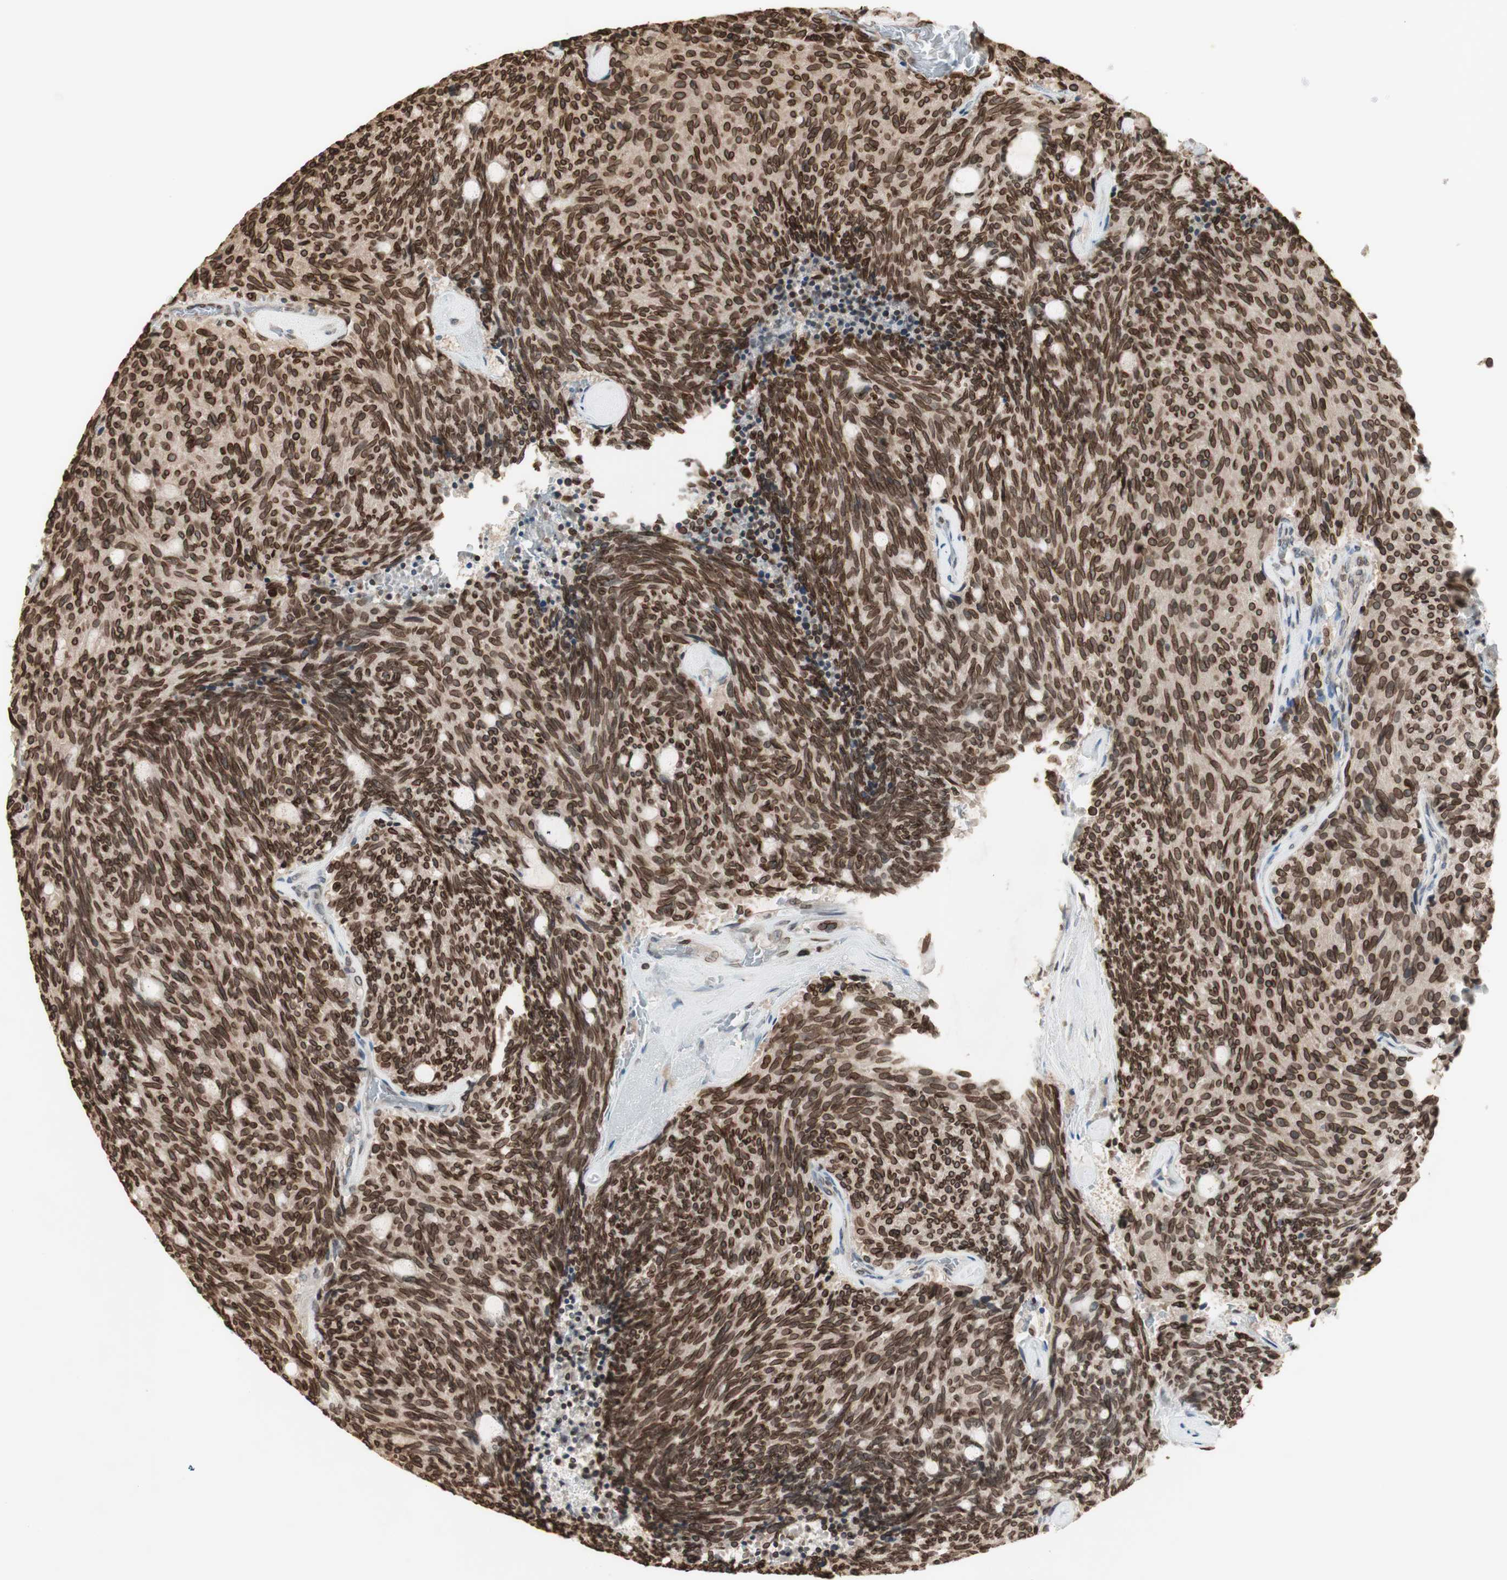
{"staining": {"intensity": "moderate", "quantity": ">75%", "location": "cytoplasmic/membranous,nuclear"}, "tissue": "carcinoid", "cell_type": "Tumor cells", "image_type": "cancer", "snomed": [{"axis": "morphology", "description": "Carcinoid, malignant, NOS"}, {"axis": "topography", "description": "Pancreas"}], "caption": "A brown stain shows moderate cytoplasmic/membranous and nuclear positivity of a protein in human carcinoid tumor cells. (DAB IHC with brightfield microscopy, high magnification).", "gene": "TMPO", "patient": {"sex": "female", "age": 54}}